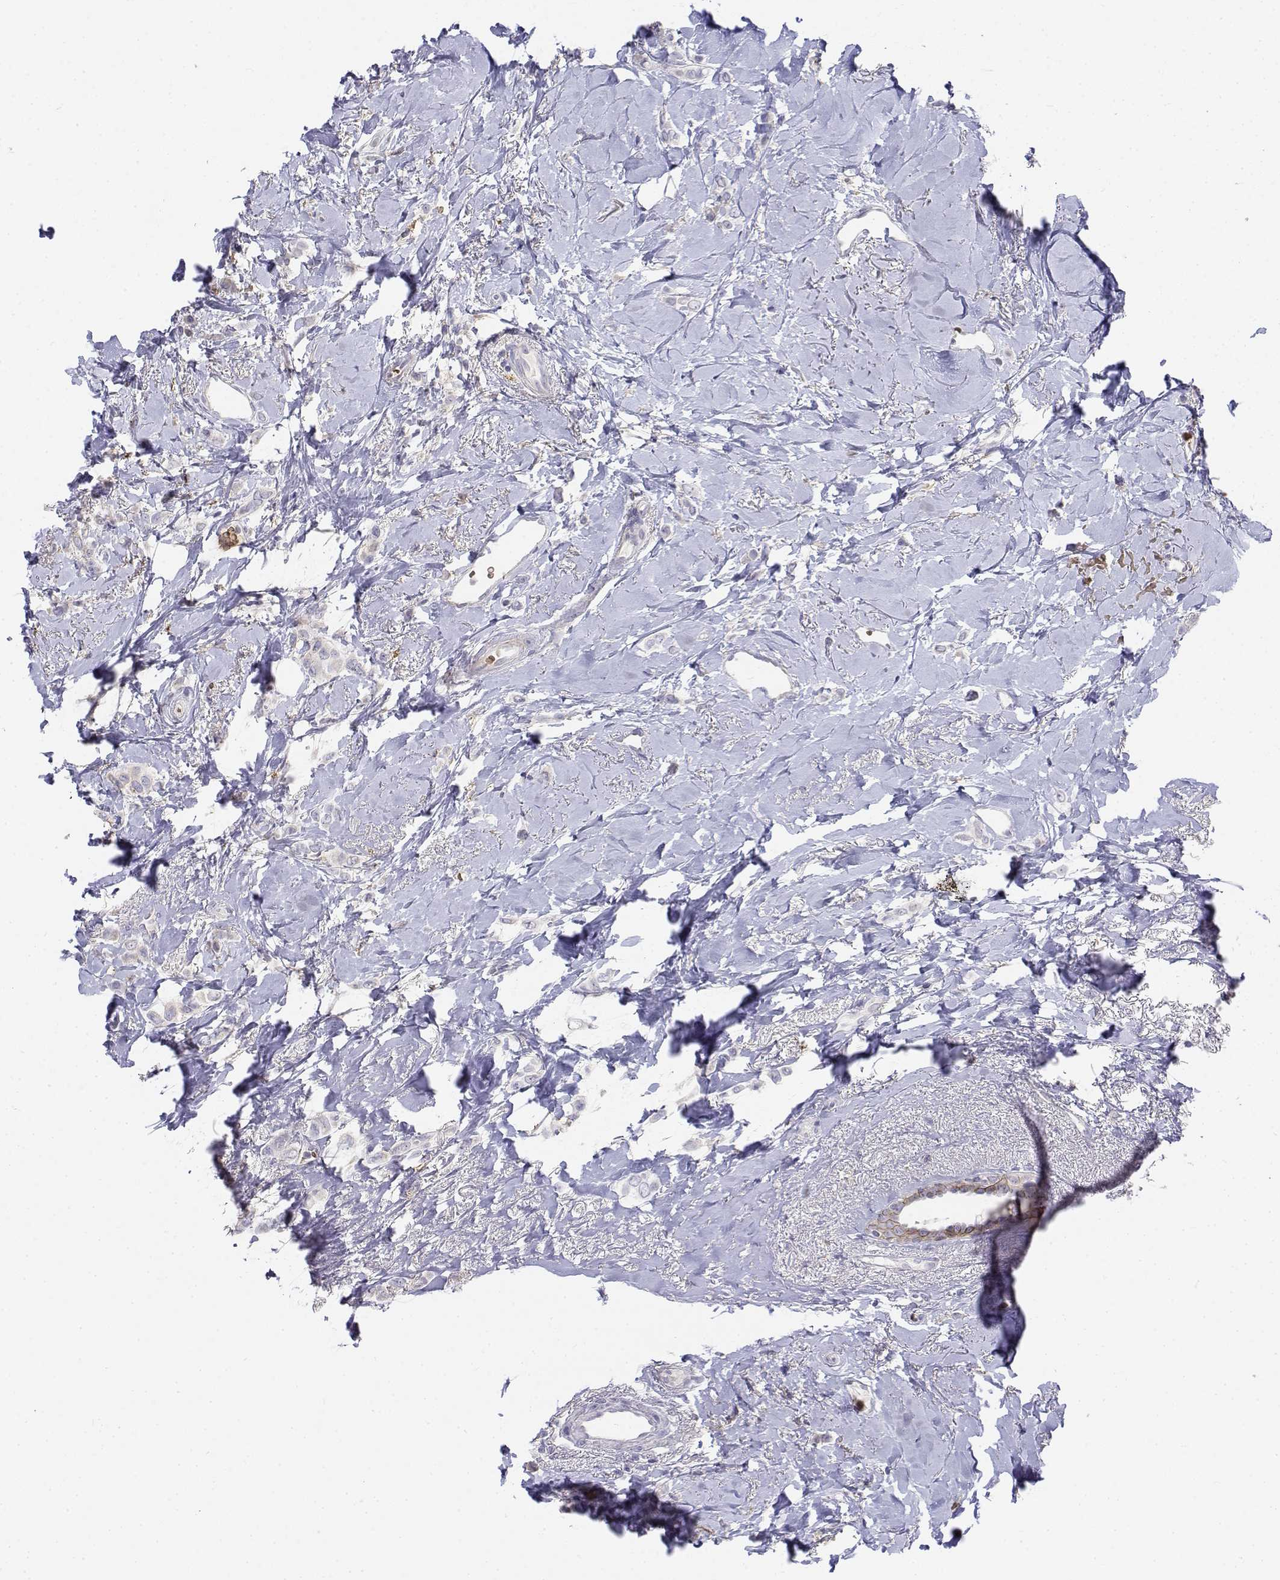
{"staining": {"intensity": "negative", "quantity": "none", "location": "none"}, "tissue": "breast cancer", "cell_type": "Tumor cells", "image_type": "cancer", "snomed": [{"axis": "morphology", "description": "Lobular carcinoma"}, {"axis": "topography", "description": "Breast"}], "caption": "IHC histopathology image of breast cancer stained for a protein (brown), which reveals no expression in tumor cells. (Brightfield microscopy of DAB (3,3'-diaminobenzidine) immunohistochemistry (IHC) at high magnification).", "gene": "CADM1", "patient": {"sex": "female", "age": 66}}